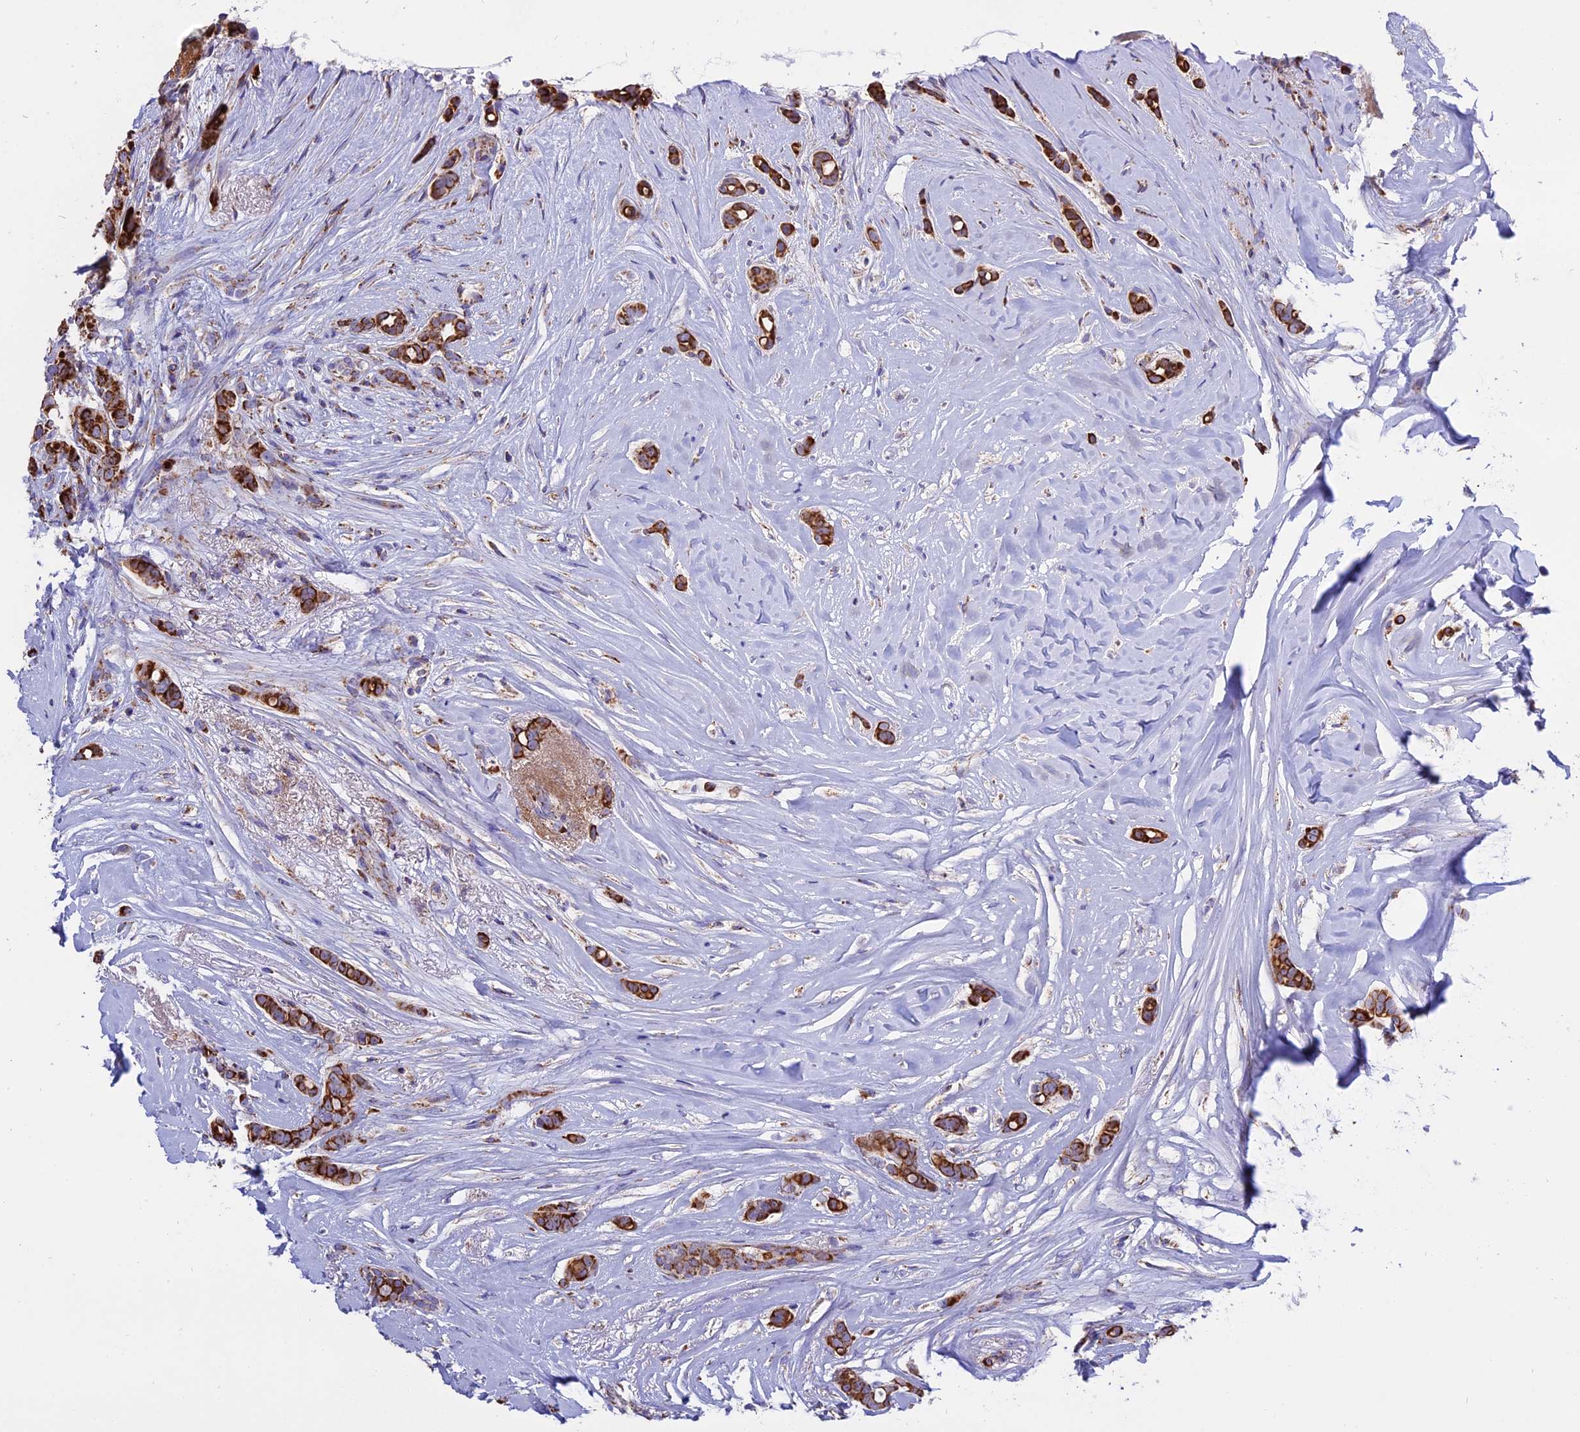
{"staining": {"intensity": "strong", "quantity": ">75%", "location": "cytoplasmic/membranous"}, "tissue": "breast cancer", "cell_type": "Tumor cells", "image_type": "cancer", "snomed": [{"axis": "morphology", "description": "Lobular carcinoma"}, {"axis": "topography", "description": "Breast"}], "caption": "Brown immunohistochemical staining in breast cancer displays strong cytoplasmic/membranous staining in about >75% of tumor cells. The staining is performed using DAB brown chromogen to label protein expression. The nuclei are counter-stained blue using hematoxylin.", "gene": "MRPS34", "patient": {"sex": "female", "age": 51}}